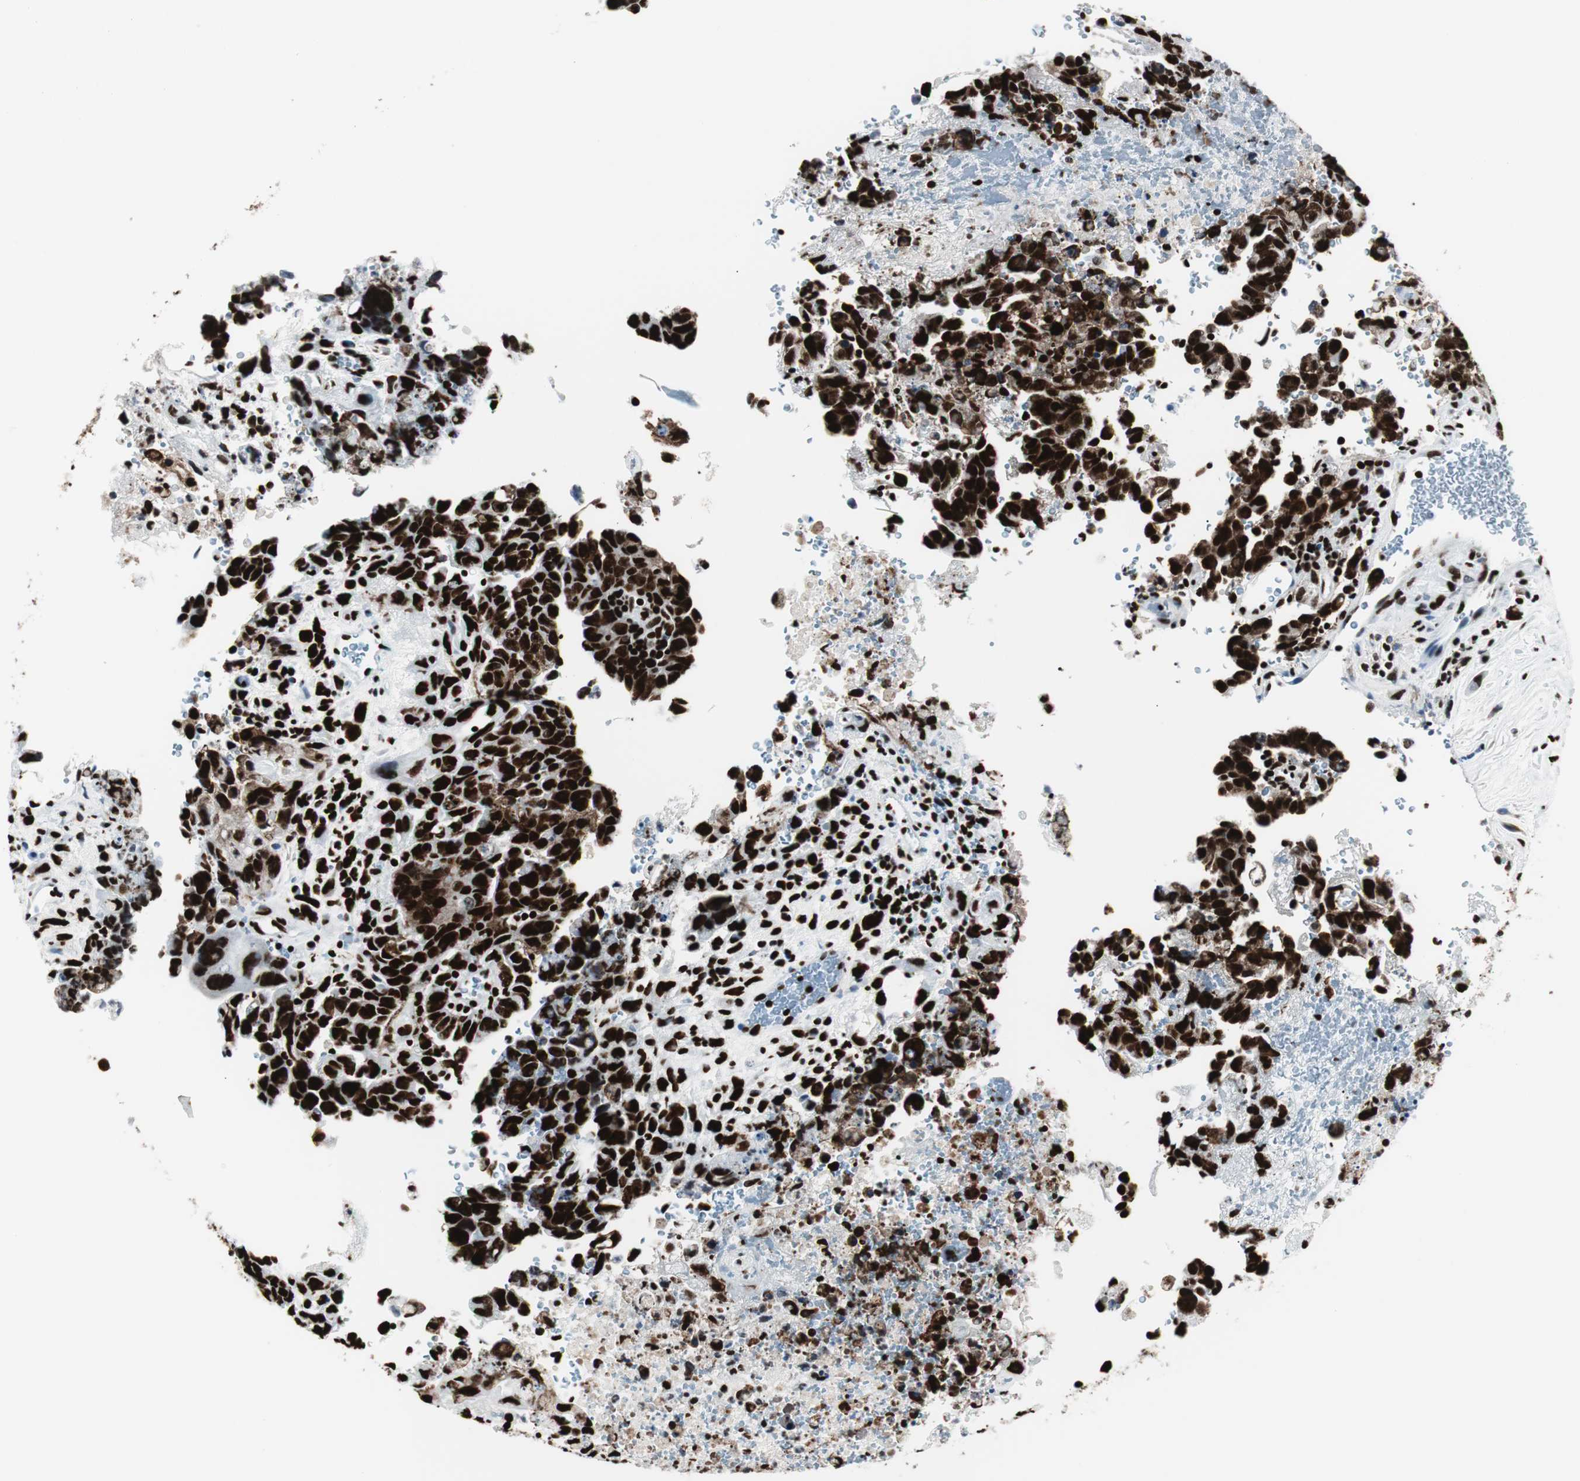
{"staining": {"intensity": "strong", "quantity": ">75%", "location": "nuclear"}, "tissue": "testis cancer", "cell_type": "Tumor cells", "image_type": "cancer", "snomed": [{"axis": "morphology", "description": "Carcinoma, Embryonal, NOS"}, {"axis": "topography", "description": "Testis"}], "caption": "Embryonal carcinoma (testis) stained with a brown dye shows strong nuclear positive expression in about >75% of tumor cells.", "gene": "NCL", "patient": {"sex": "male", "age": 28}}